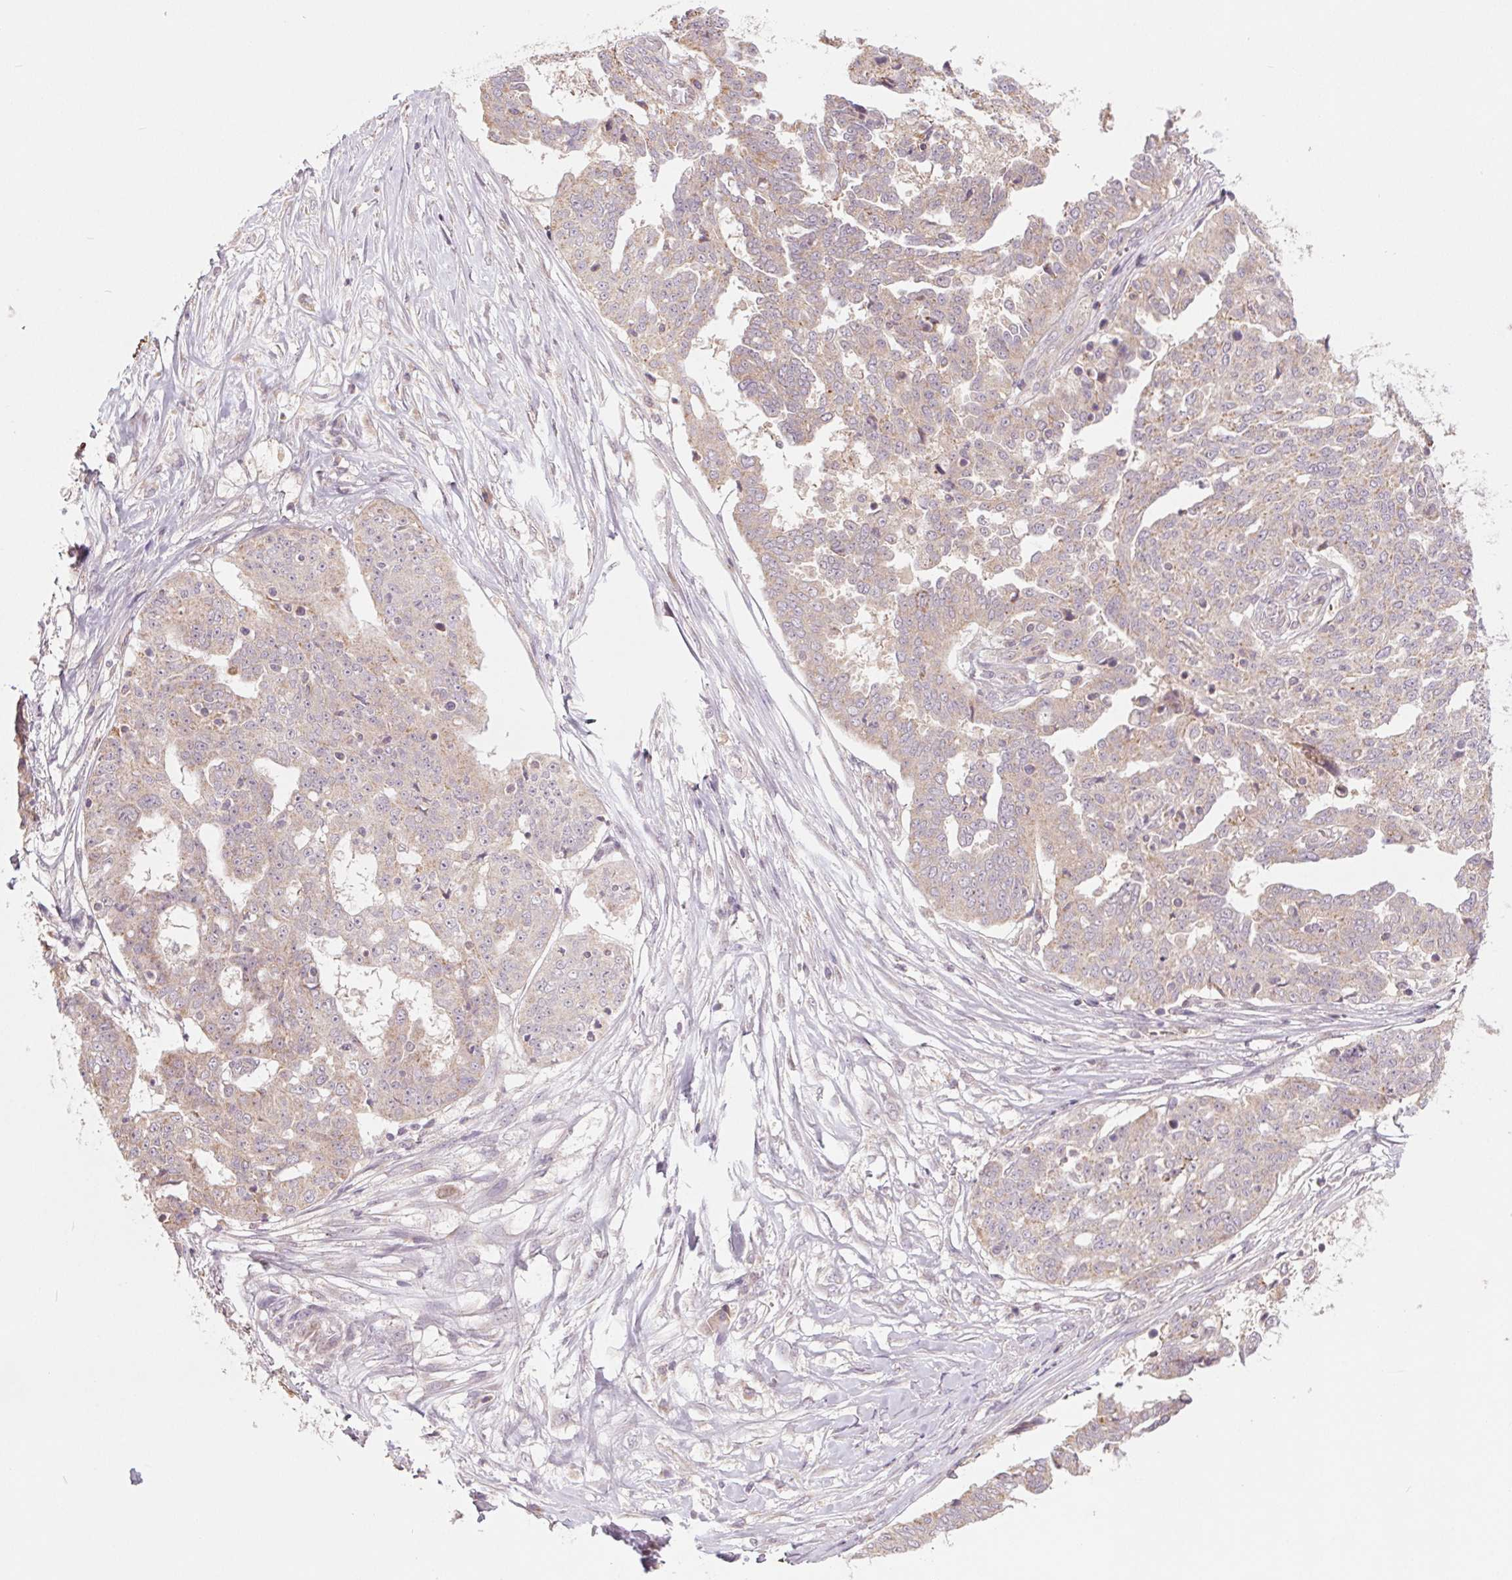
{"staining": {"intensity": "weak", "quantity": "<25%", "location": "cytoplasmic/membranous"}, "tissue": "ovarian cancer", "cell_type": "Tumor cells", "image_type": "cancer", "snomed": [{"axis": "morphology", "description": "Cystadenocarcinoma, serous, NOS"}, {"axis": "topography", "description": "Ovary"}], "caption": "An immunohistochemistry (IHC) histopathology image of ovarian serous cystadenocarcinoma is shown. There is no staining in tumor cells of ovarian serous cystadenocarcinoma.", "gene": "MAP3K5", "patient": {"sex": "female", "age": 67}}